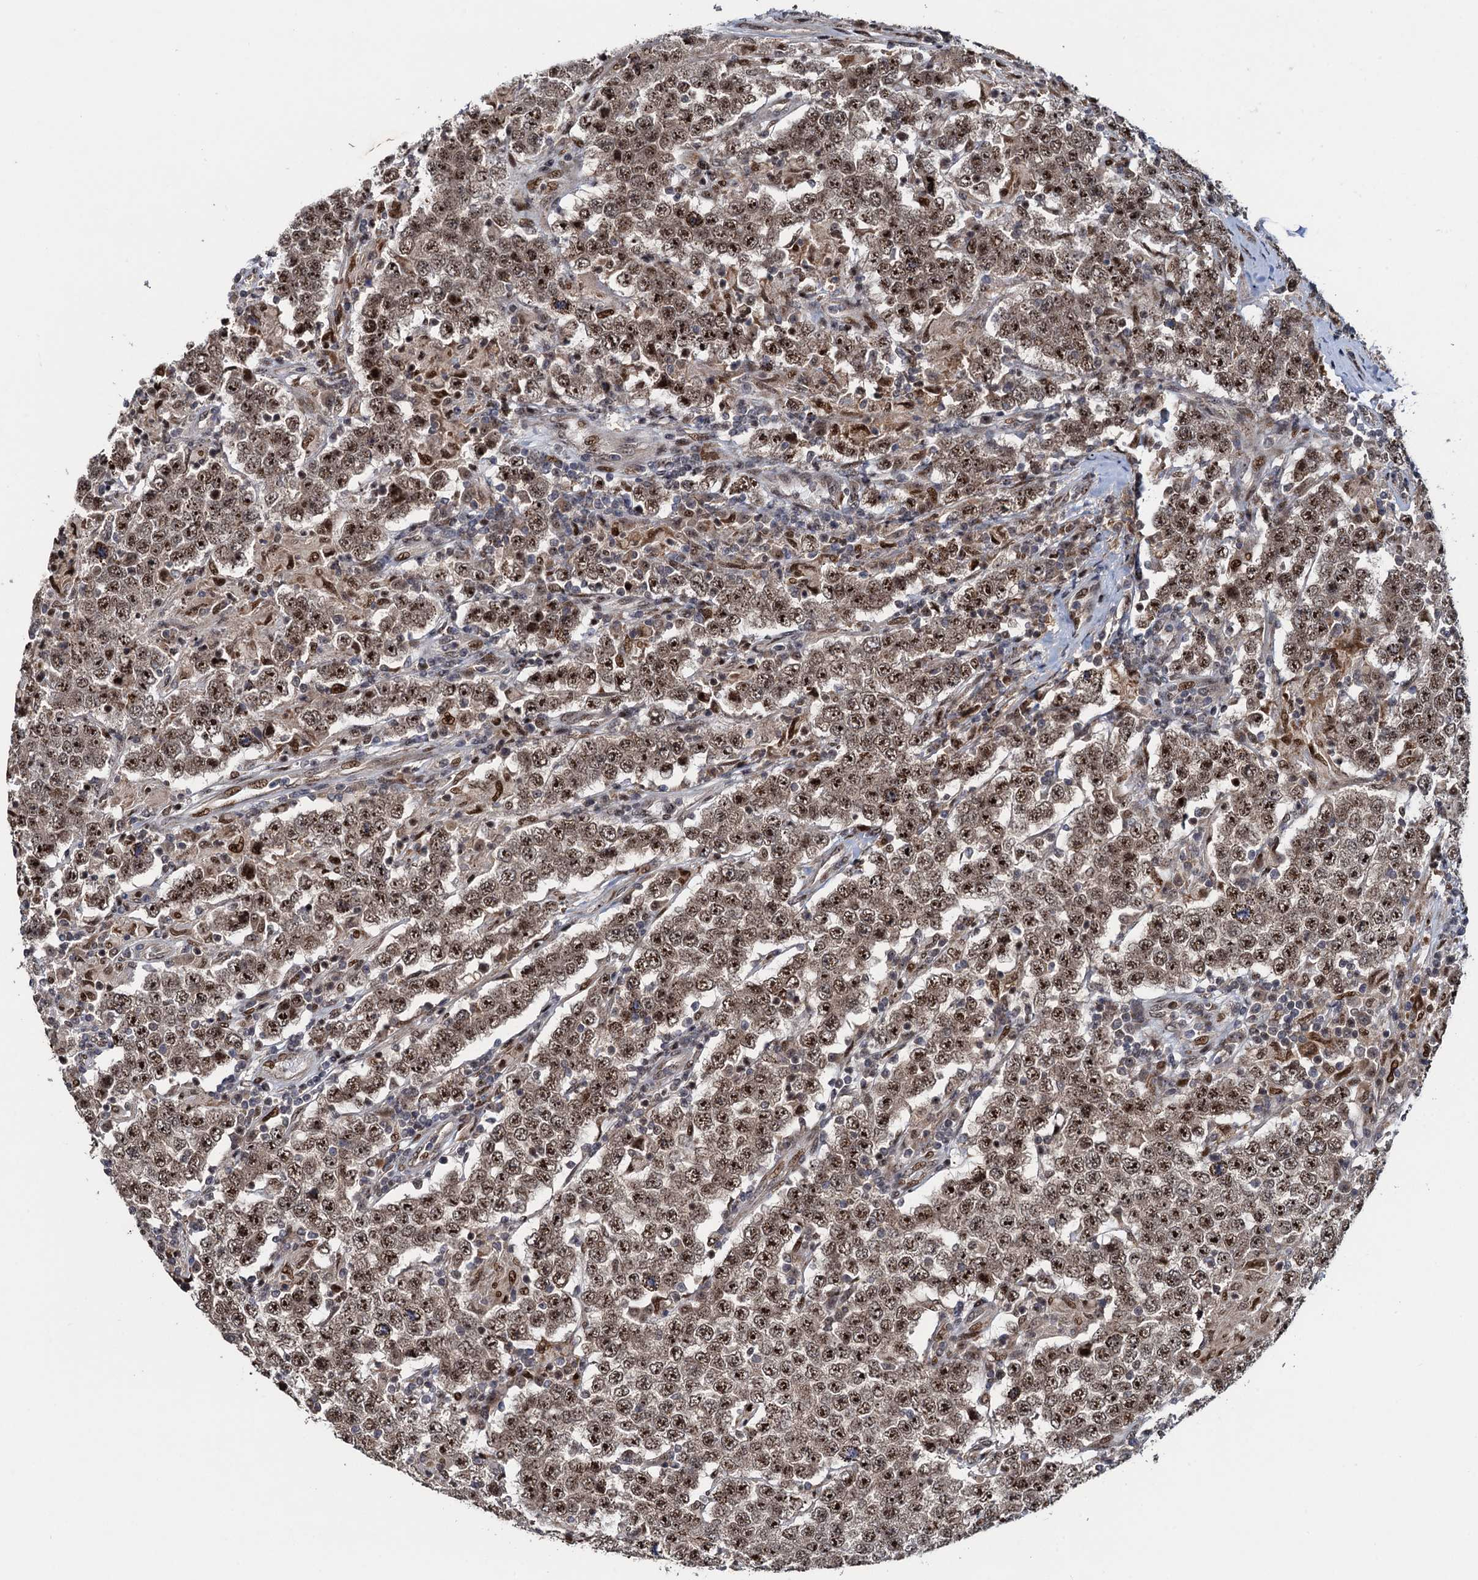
{"staining": {"intensity": "moderate", "quantity": ">75%", "location": "cytoplasmic/membranous,nuclear"}, "tissue": "testis cancer", "cell_type": "Tumor cells", "image_type": "cancer", "snomed": [{"axis": "morphology", "description": "Normal tissue, NOS"}, {"axis": "morphology", "description": "Urothelial carcinoma, High grade"}, {"axis": "morphology", "description": "Seminoma, NOS"}, {"axis": "morphology", "description": "Carcinoma, Embryonal, NOS"}, {"axis": "topography", "description": "Urinary bladder"}, {"axis": "topography", "description": "Testis"}], "caption": "Moderate cytoplasmic/membranous and nuclear protein expression is seen in about >75% of tumor cells in embryonal carcinoma (testis).", "gene": "ATOSA", "patient": {"sex": "male", "age": 41}}